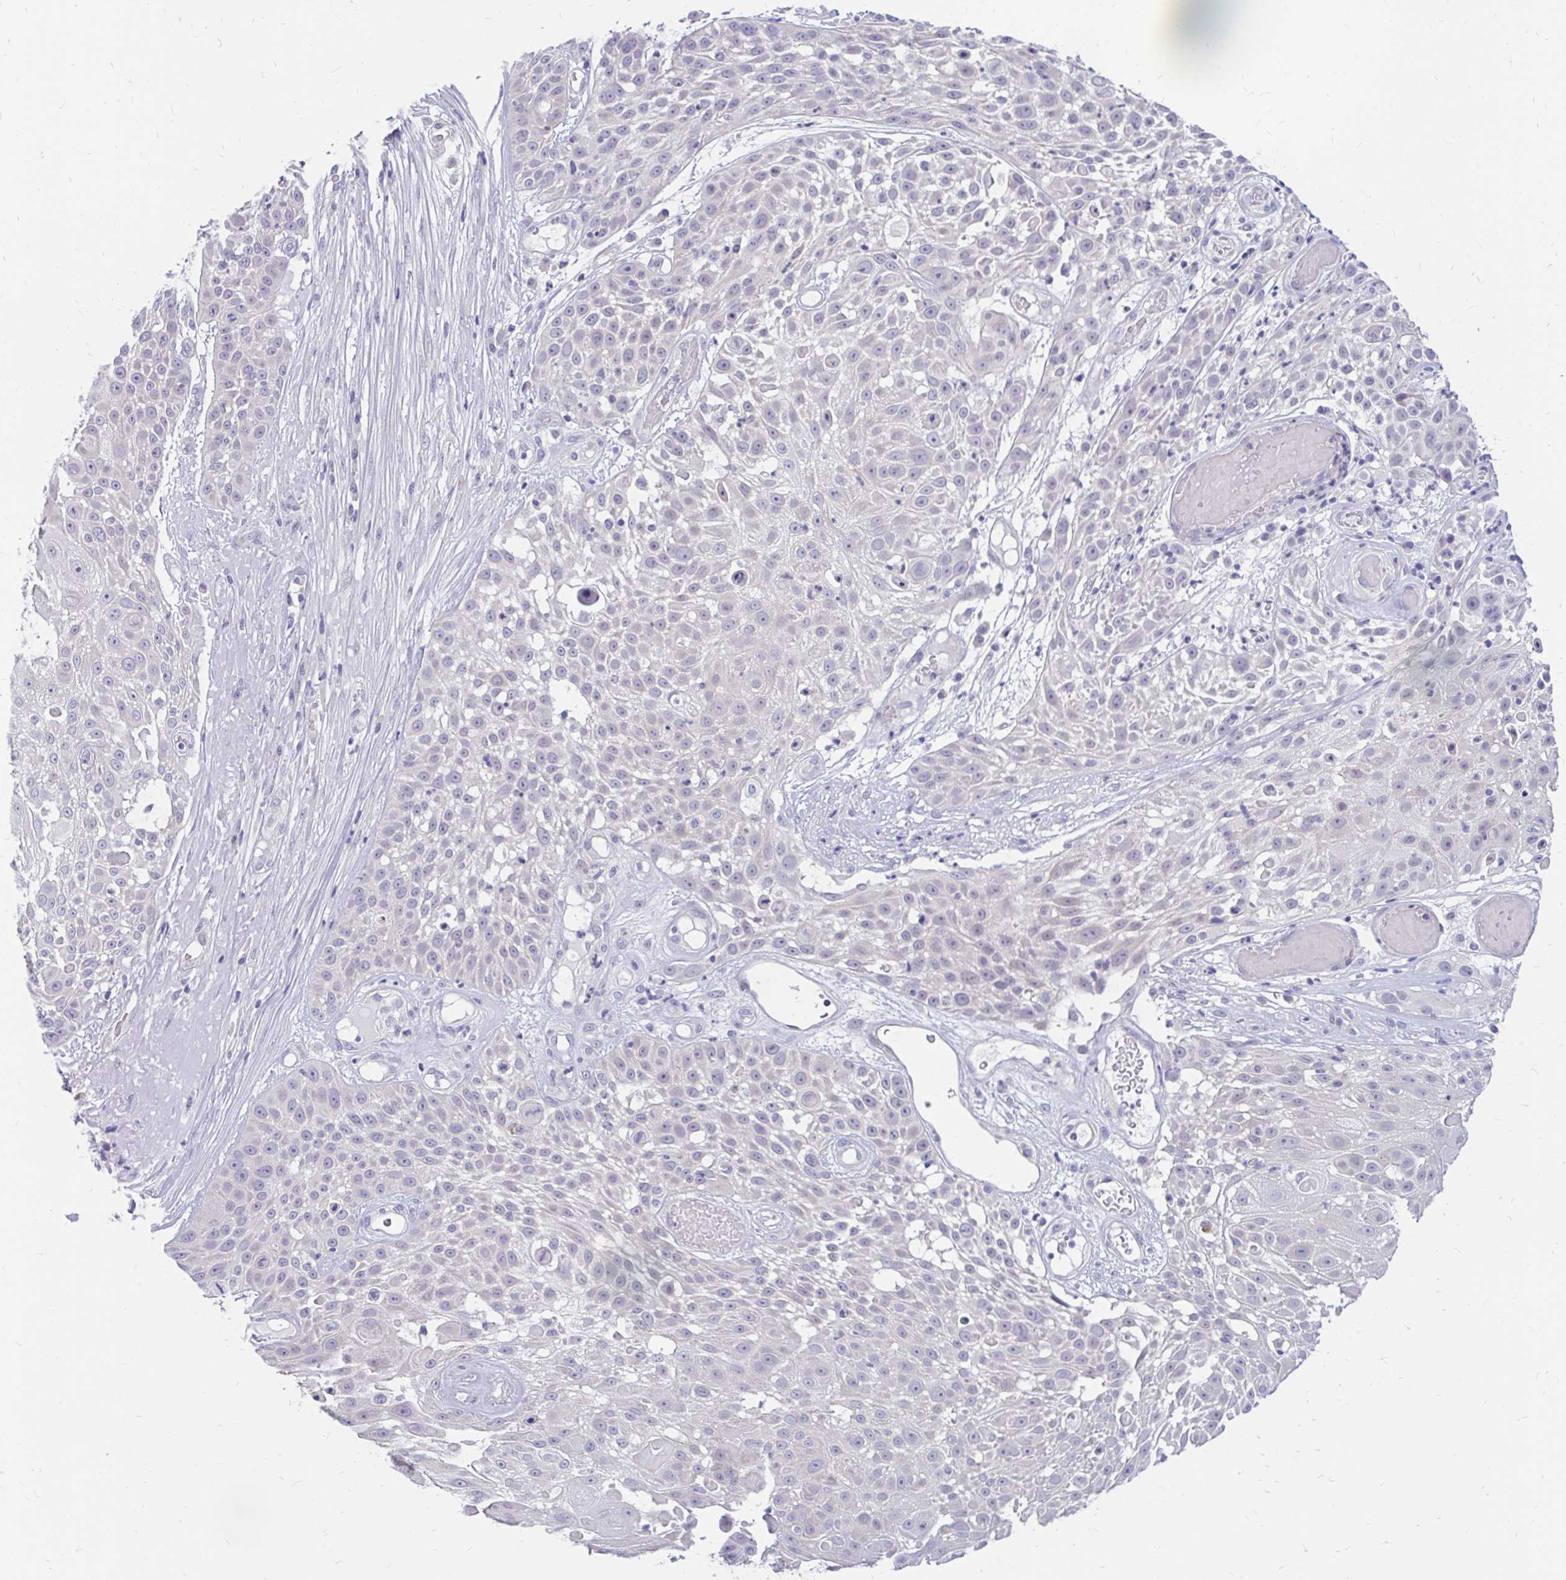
{"staining": {"intensity": "negative", "quantity": "none", "location": "none"}, "tissue": "skin cancer", "cell_type": "Tumor cells", "image_type": "cancer", "snomed": [{"axis": "morphology", "description": "Squamous cell carcinoma, NOS"}, {"axis": "topography", "description": "Skin"}], "caption": "Skin cancer (squamous cell carcinoma) was stained to show a protein in brown. There is no significant positivity in tumor cells.", "gene": "MAP1LC3A", "patient": {"sex": "female", "age": 86}}